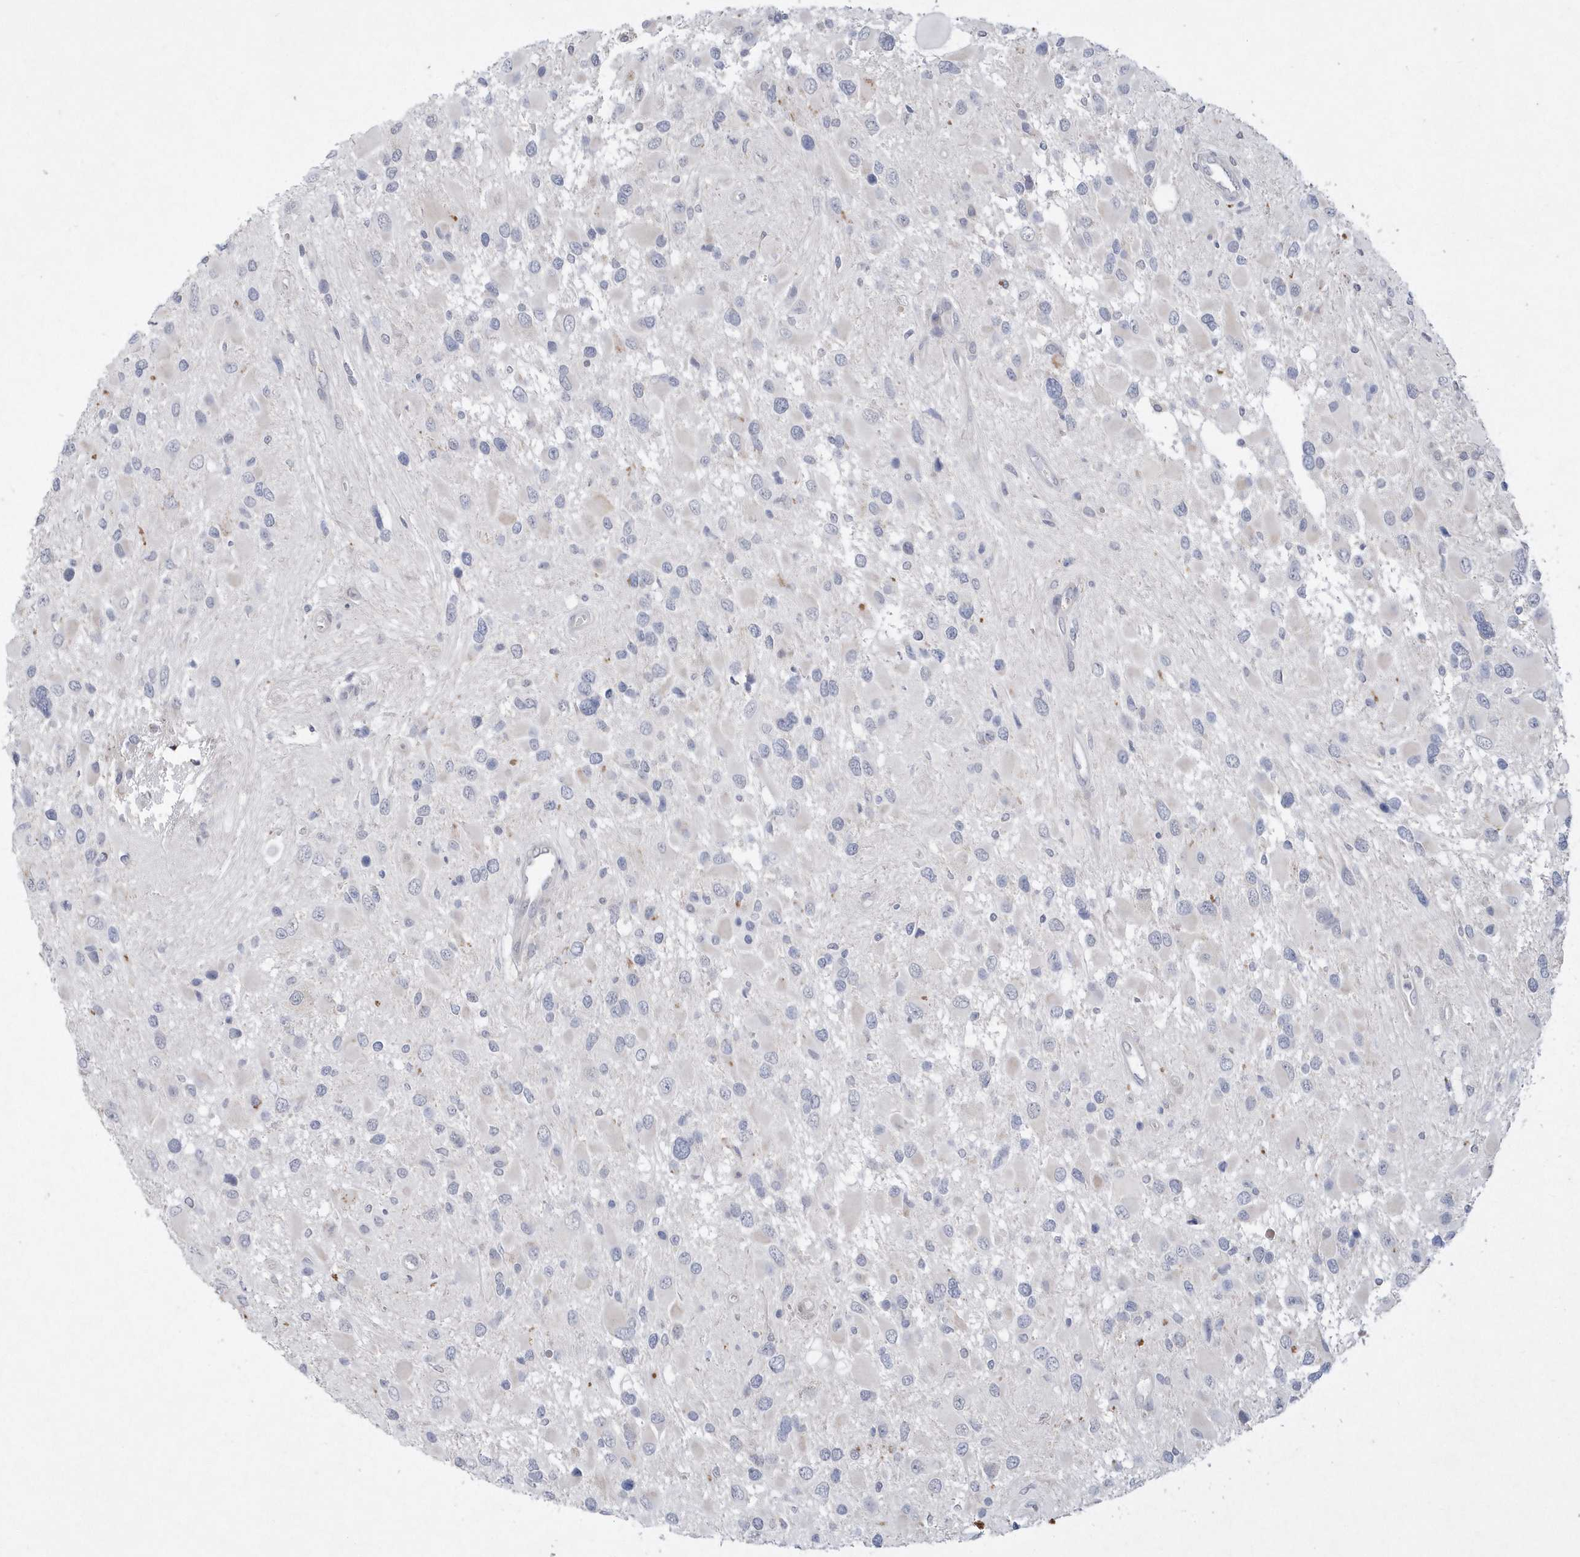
{"staining": {"intensity": "negative", "quantity": "none", "location": "none"}, "tissue": "glioma", "cell_type": "Tumor cells", "image_type": "cancer", "snomed": [{"axis": "morphology", "description": "Glioma, malignant, High grade"}, {"axis": "topography", "description": "Brain"}], "caption": "A high-resolution image shows immunohistochemistry (IHC) staining of glioma, which displays no significant positivity in tumor cells. The staining was performed using DAB (3,3'-diaminobenzidine) to visualize the protein expression in brown, while the nuclei were stained in blue with hematoxylin (Magnification: 20x).", "gene": "TSPEAR", "patient": {"sex": "male", "age": 53}}